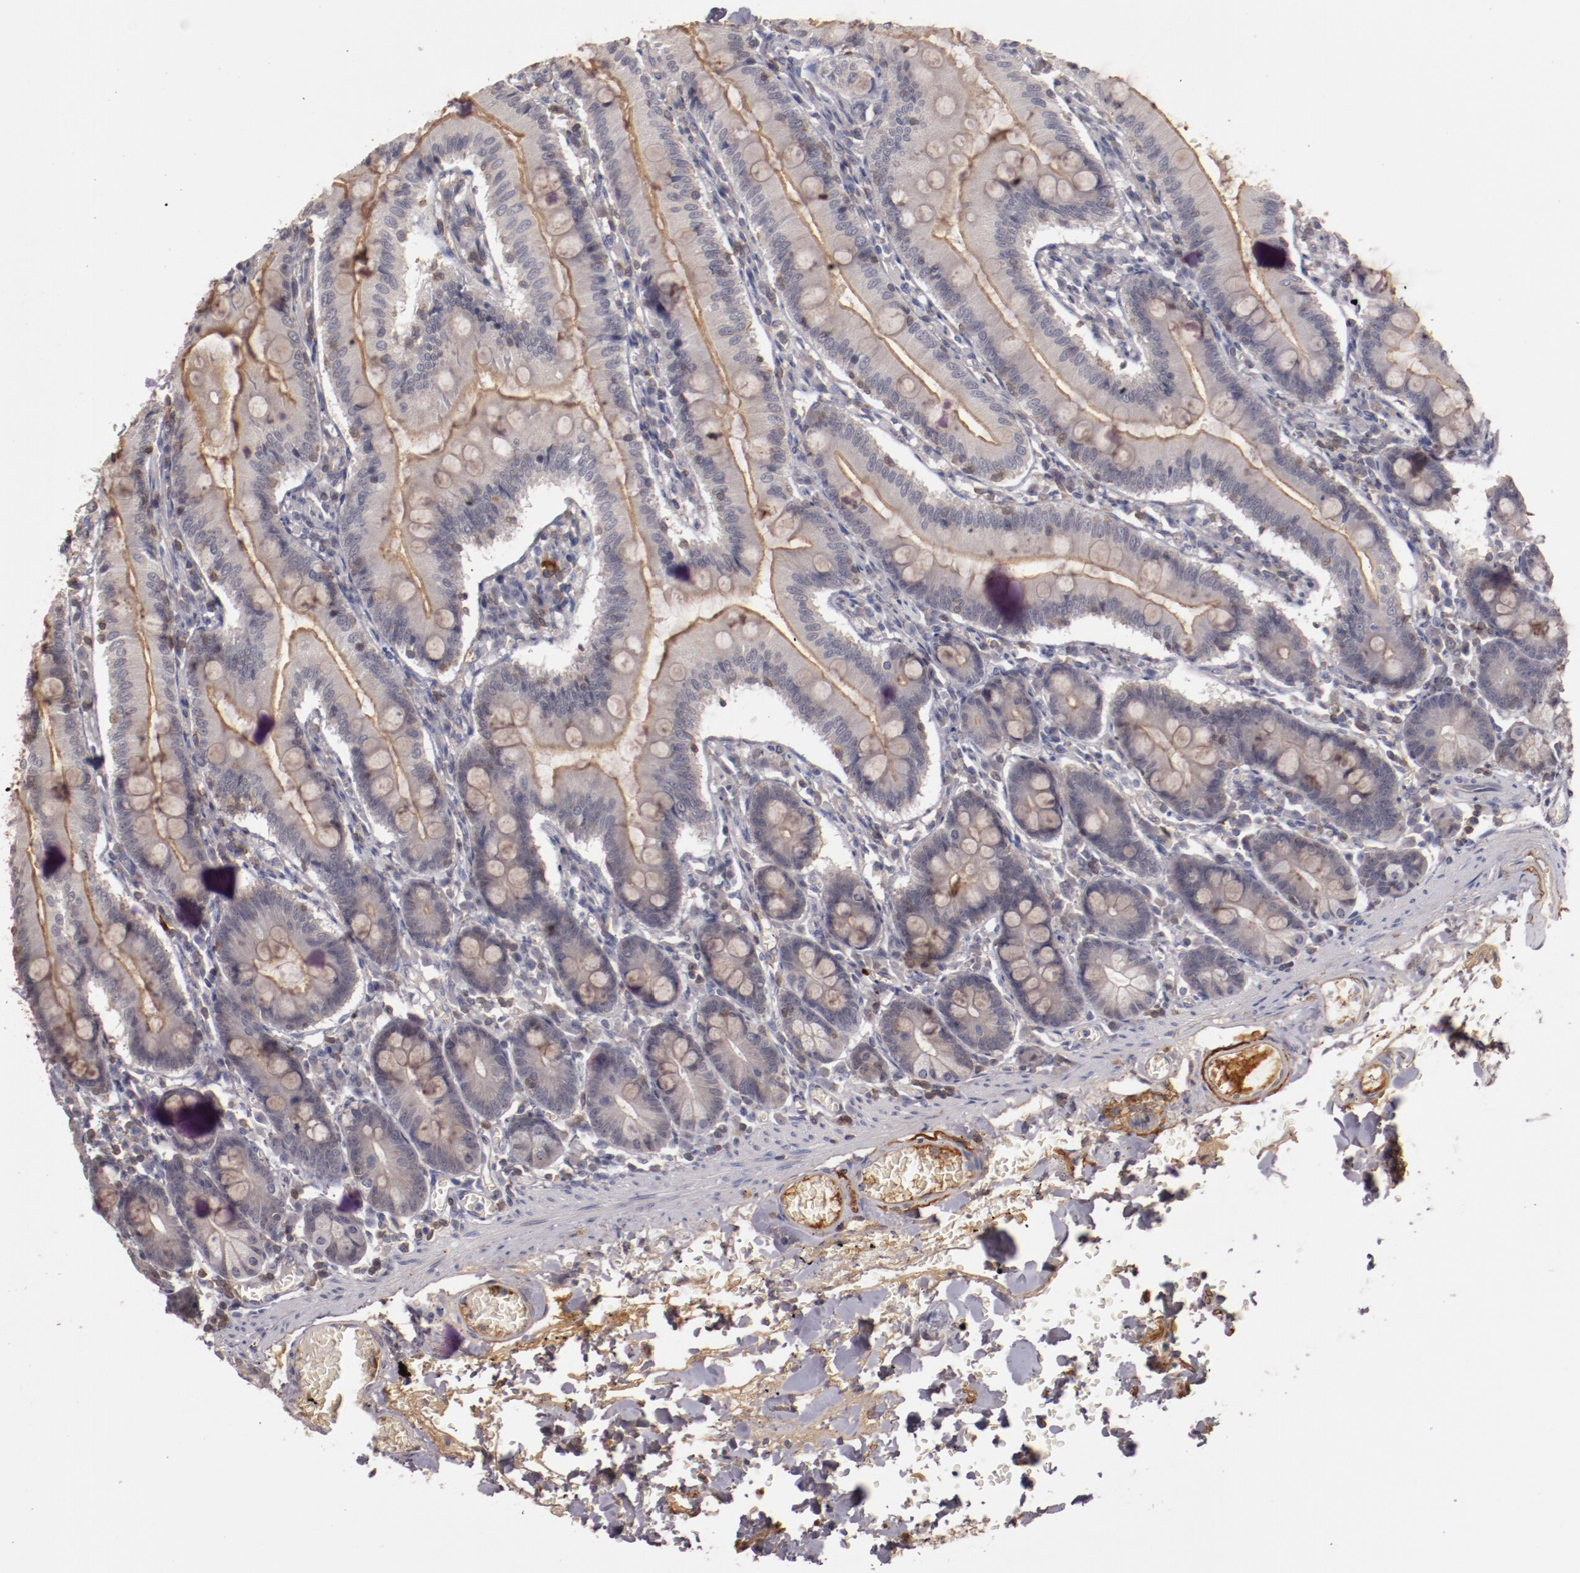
{"staining": {"intensity": "weak", "quantity": "25%-75%", "location": "cytoplasmic/membranous"}, "tissue": "small intestine", "cell_type": "Glandular cells", "image_type": "normal", "snomed": [{"axis": "morphology", "description": "Normal tissue, NOS"}, {"axis": "topography", "description": "Small intestine"}], "caption": "IHC of normal small intestine exhibits low levels of weak cytoplasmic/membranous staining in about 25%-75% of glandular cells.", "gene": "MBL2", "patient": {"sex": "male", "age": 71}}